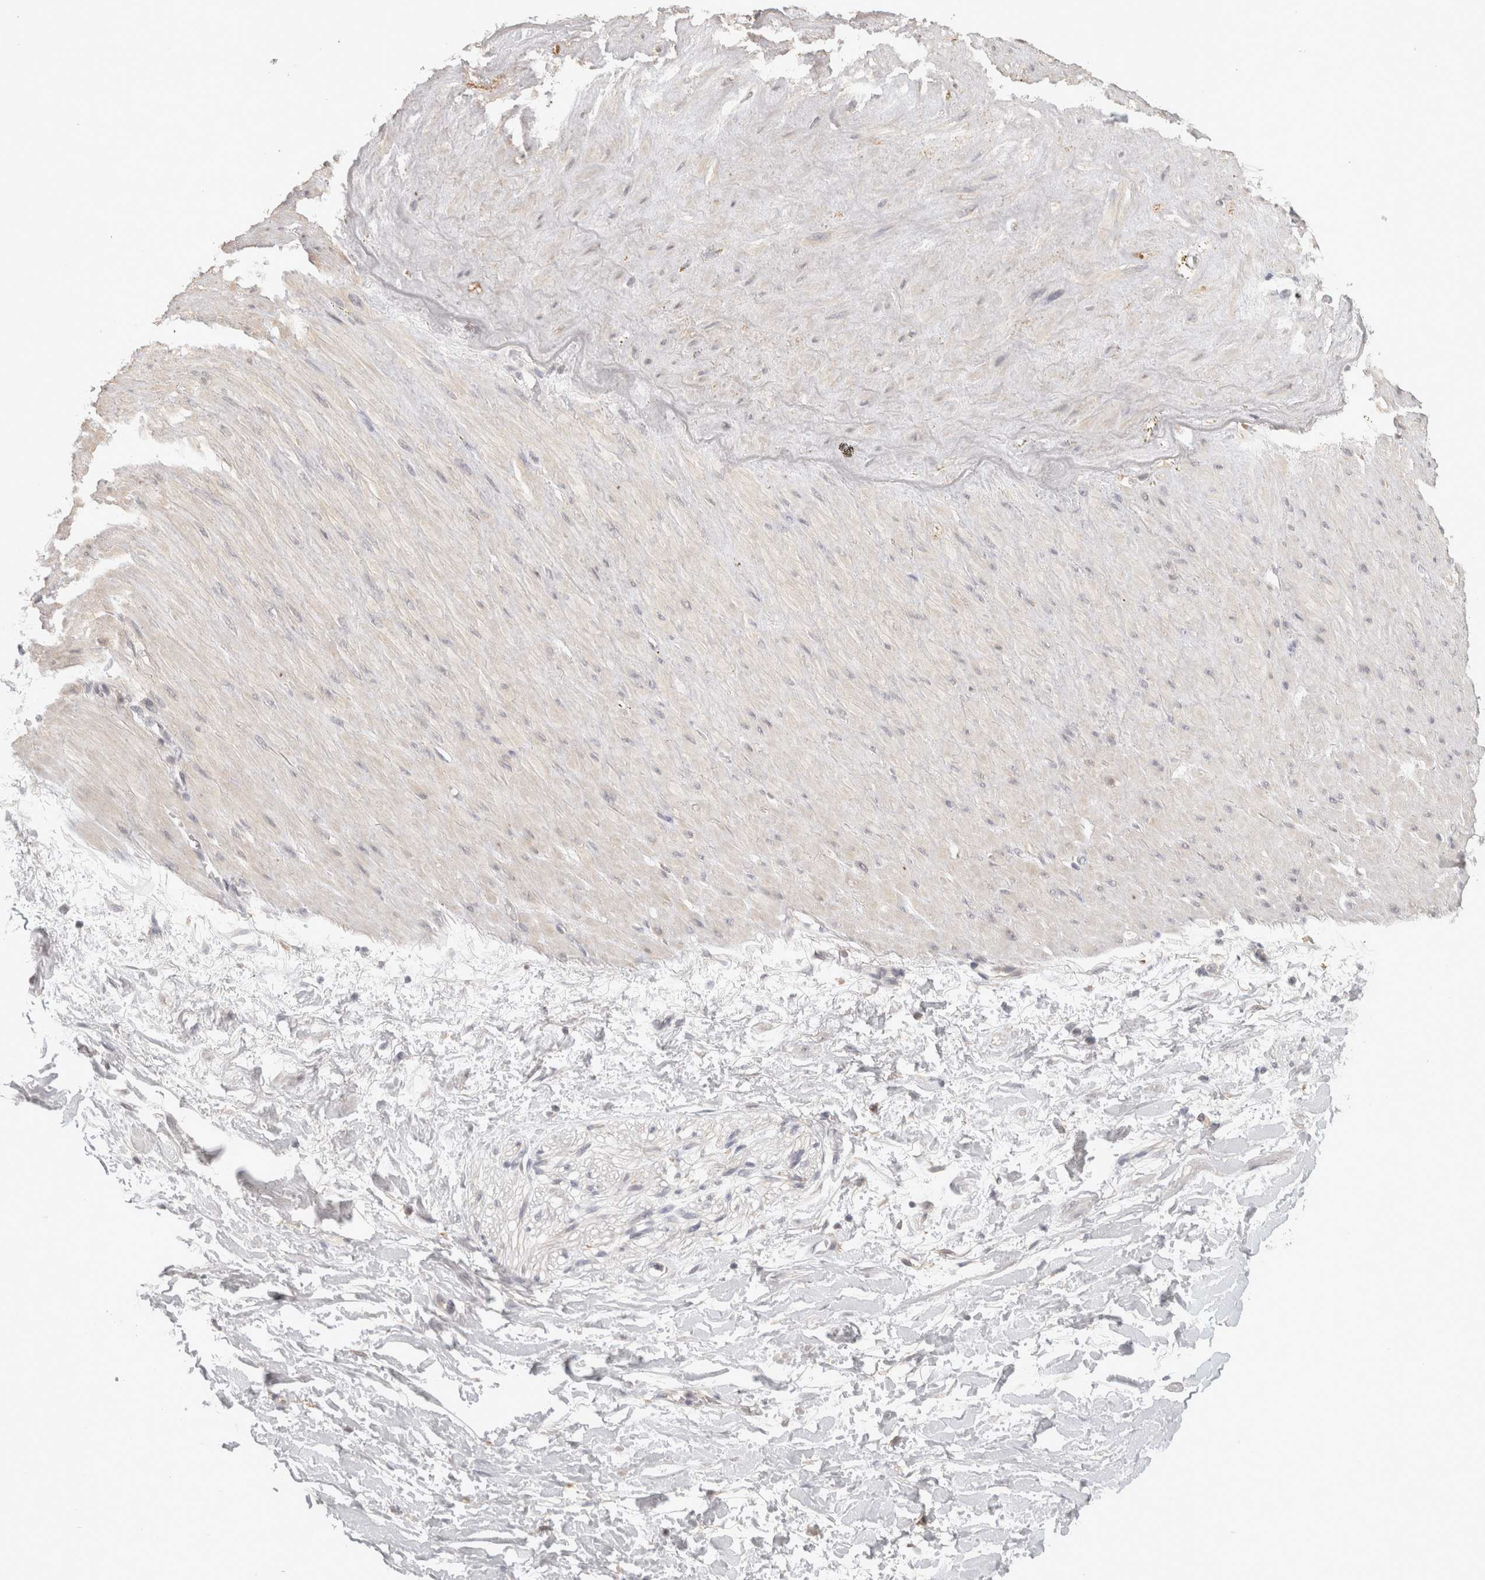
{"staining": {"intensity": "negative", "quantity": "none", "location": "none"}, "tissue": "adipose tissue", "cell_type": "Adipocytes", "image_type": "normal", "snomed": [{"axis": "morphology", "description": "Normal tissue, NOS"}, {"axis": "topography", "description": "Soft tissue"}], "caption": "The micrograph demonstrates no staining of adipocytes in unremarkable adipose tissue.", "gene": "HAVCR2", "patient": {"sex": "male", "age": 72}}